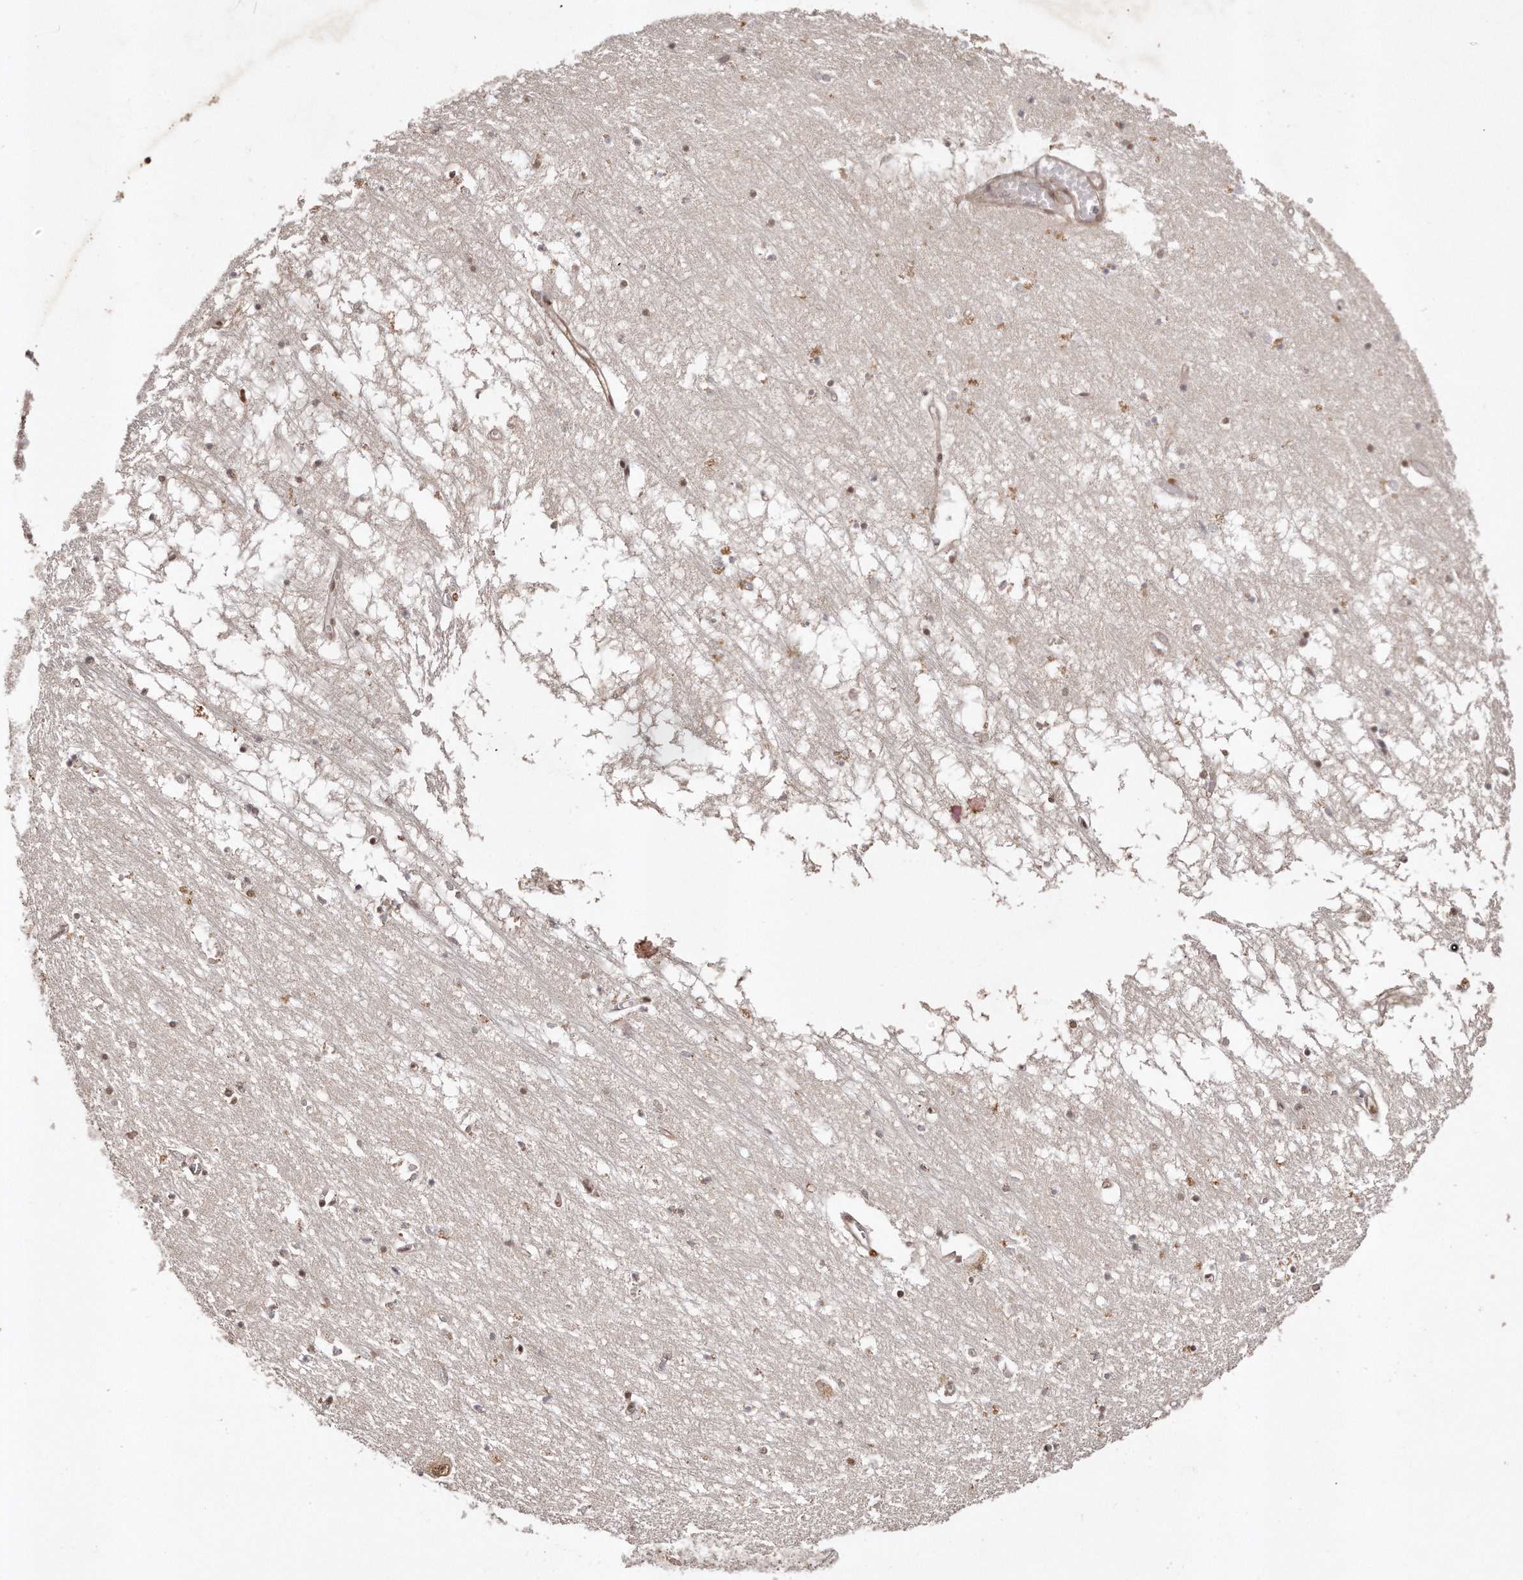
{"staining": {"intensity": "moderate", "quantity": "25%-75%", "location": "nuclear"}, "tissue": "hippocampus", "cell_type": "Glial cells", "image_type": "normal", "snomed": [{"axis": "morphology", "description": "Normal tissue, NOS"}, {"axis": "topography", "description": "Hippocampus"}], "caption": "Approximately 25%-75% of glial cells in normal human hippocampus exhibit moderate nuclear protein positivity as visualized by brown immunohistochemical staining.", "gene": "SOX4", "patient": {"sex": "male", "age": 70}}